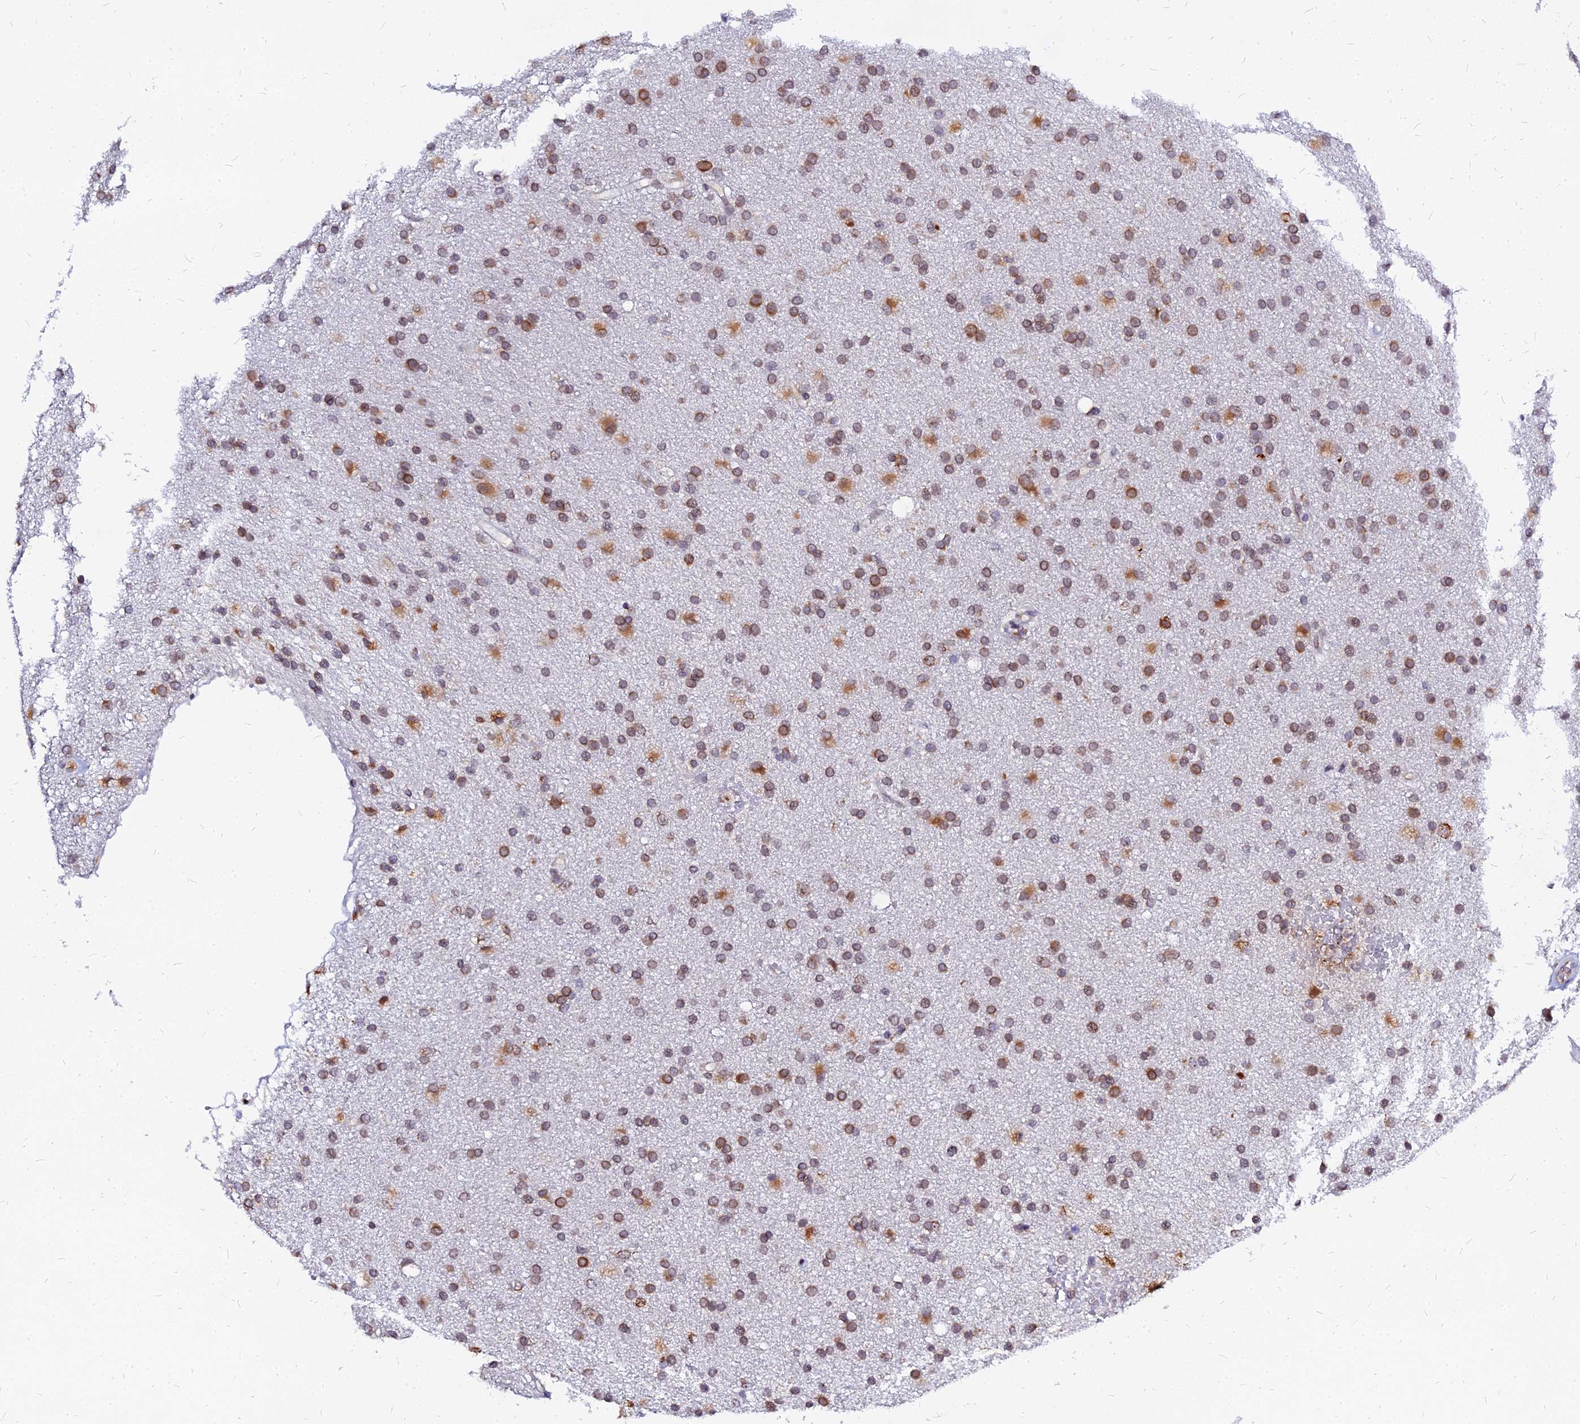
{"staining": {"intensity": "moderate", "quantity": ">75%", "location": "cytoplasmic/membranous"}, "tissue": "glioma", "cell_type": "Tumor cells", "image_type": "cancer", "snomed": [{"axis": "morphology", "description": "Glioma, malignant, High grade"}, {"axis": "topography", "description": "Brain"}], "caption": "Malignant glioma (high-grade) stained with a protein marker reveals moderate staining in tumor cells.", "gene": "RNF121", "patient": {"sex": "male", "age": 77}}